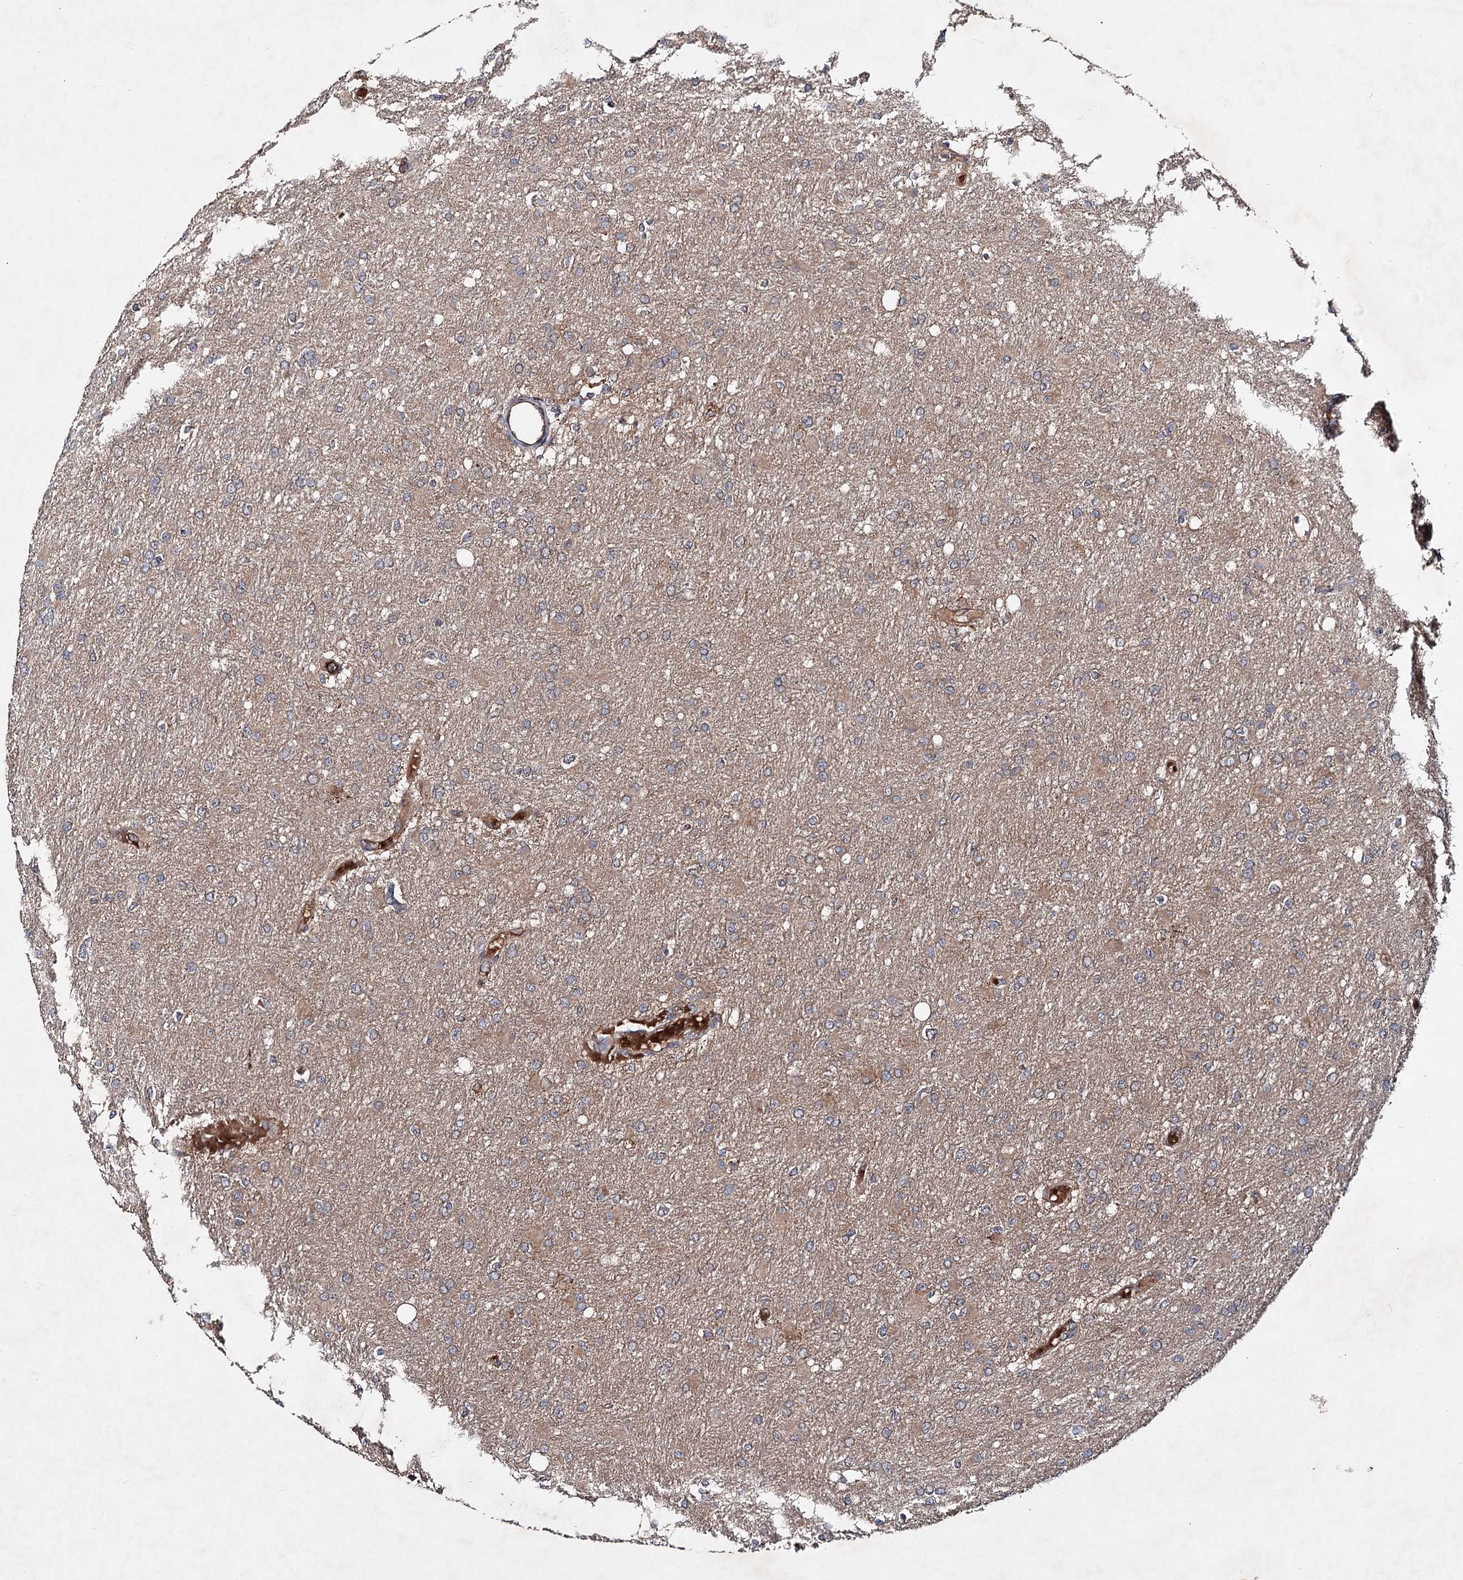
{"staining": {"intensity": "moderate", "quantity": "<25%", "location": "cytoplasmic/membranous"}, "tissue": "glioma", "cell_type": "Tumor cells", "image_type": "cancer", "snomed": [{"axis": "morphology", "description": "Glioma, malignant, High grade"}, {"axis": "topography", "description": "Cerebral cortex"}], "caption": "IHC histopathology image of human glioma stained for a protein (brown), which shows low levels of moderate cytoplasmic/membranous staining in approximately <25% of tumor cells.", "gene": "MSANTD2", "patient": {"sex": "female", "age": 36}}